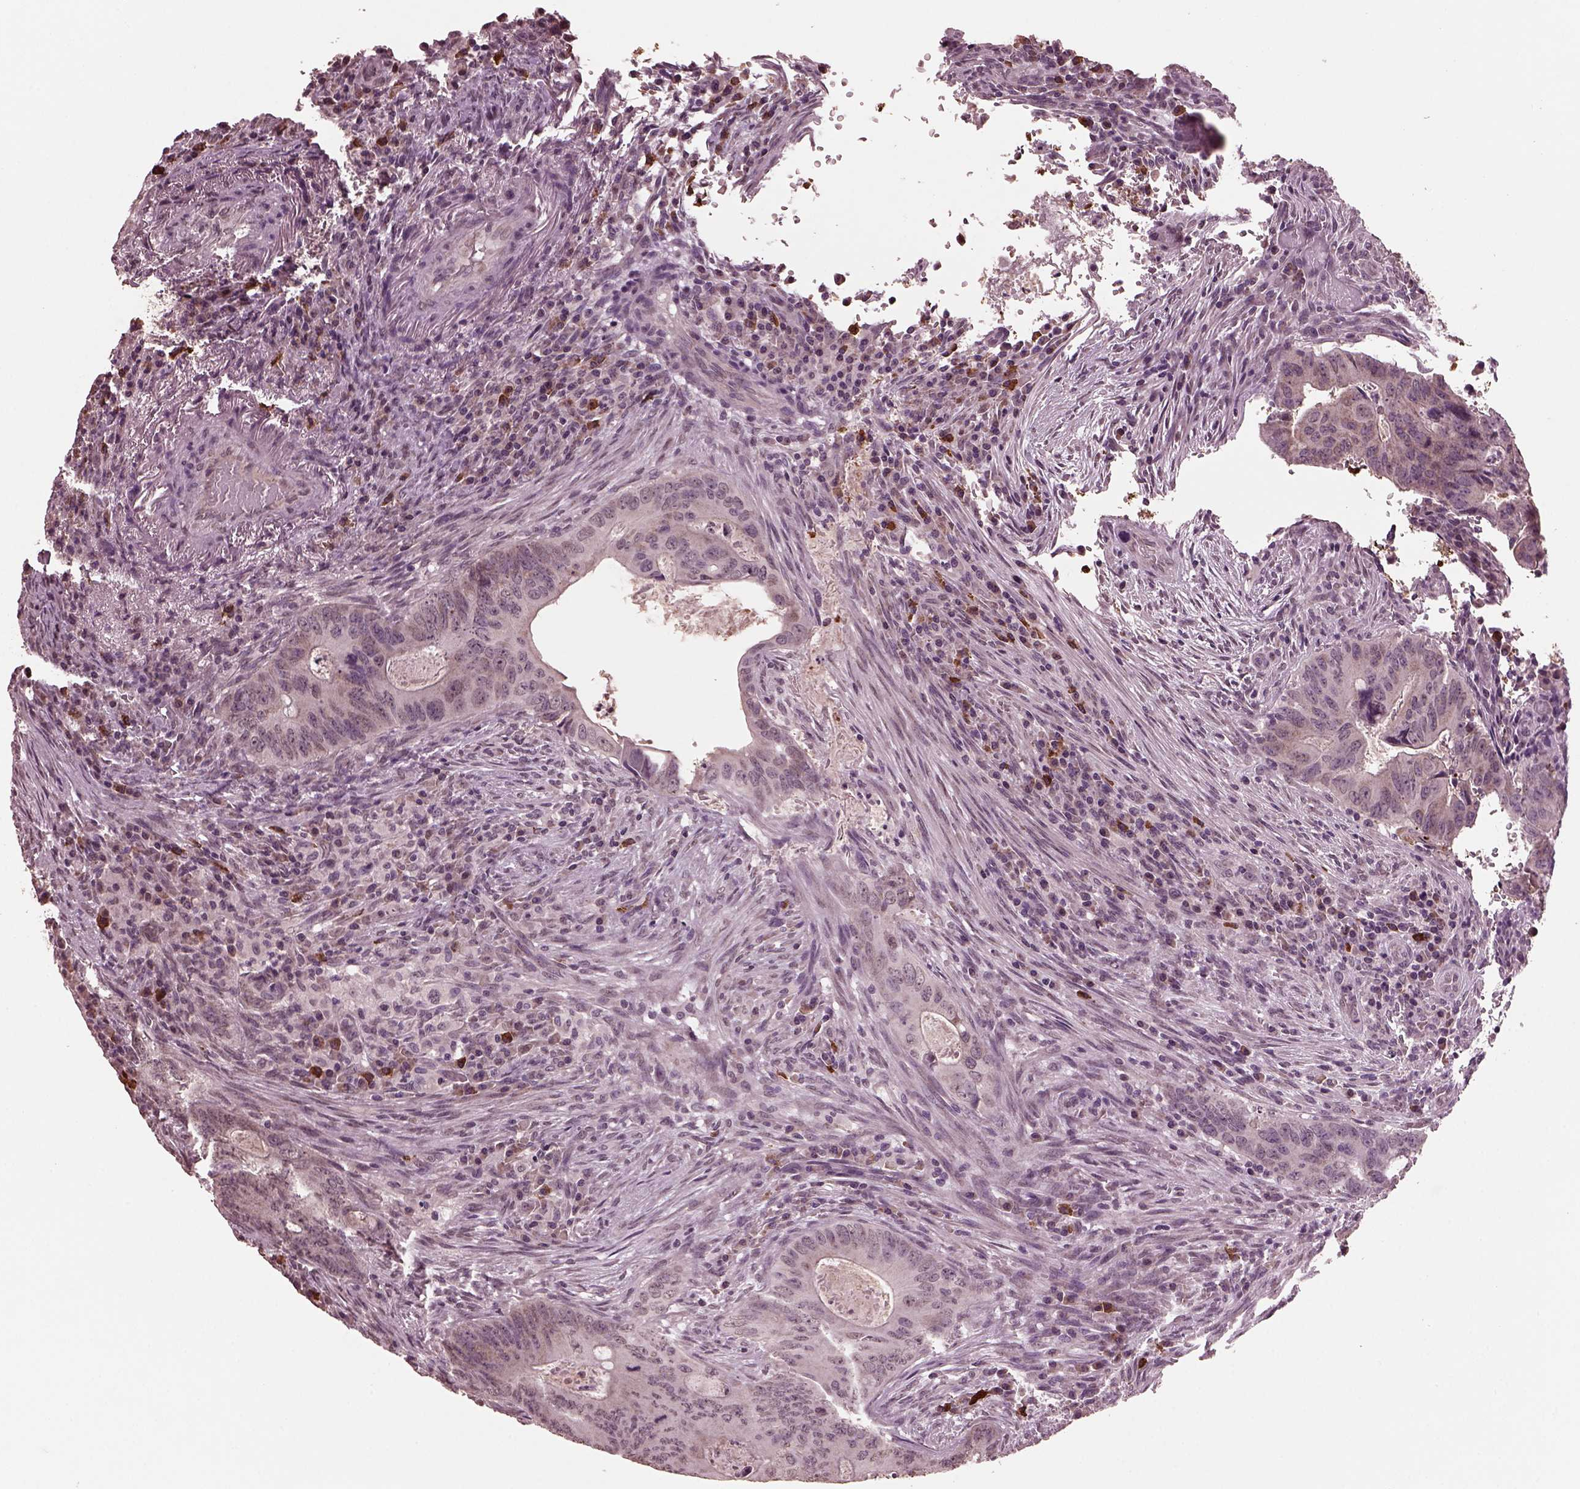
{"staining": {"intensity": "negative", "quantity": "none", "location": "none"}, "tissue": "colorectal cancer", "cell_type": "Tumor cells", "image_type": "cancer", "snomed": [{"axis": "morphology", "description": "Adenocarcinoma, NOS"}, {"axis": "topography", "description": "Colon"}], "caption": "DAB (3,3'-diaminobenzidine) immunohistochemical staining of adenocarcinoma (colorectal) shows no significant positivity in tumor cells. (Immunohistochemistry (ihc), brightfield microscopy, high magnification).", "gene": "IL18RAP", "patient": {"sex": "female", "age": 74}}